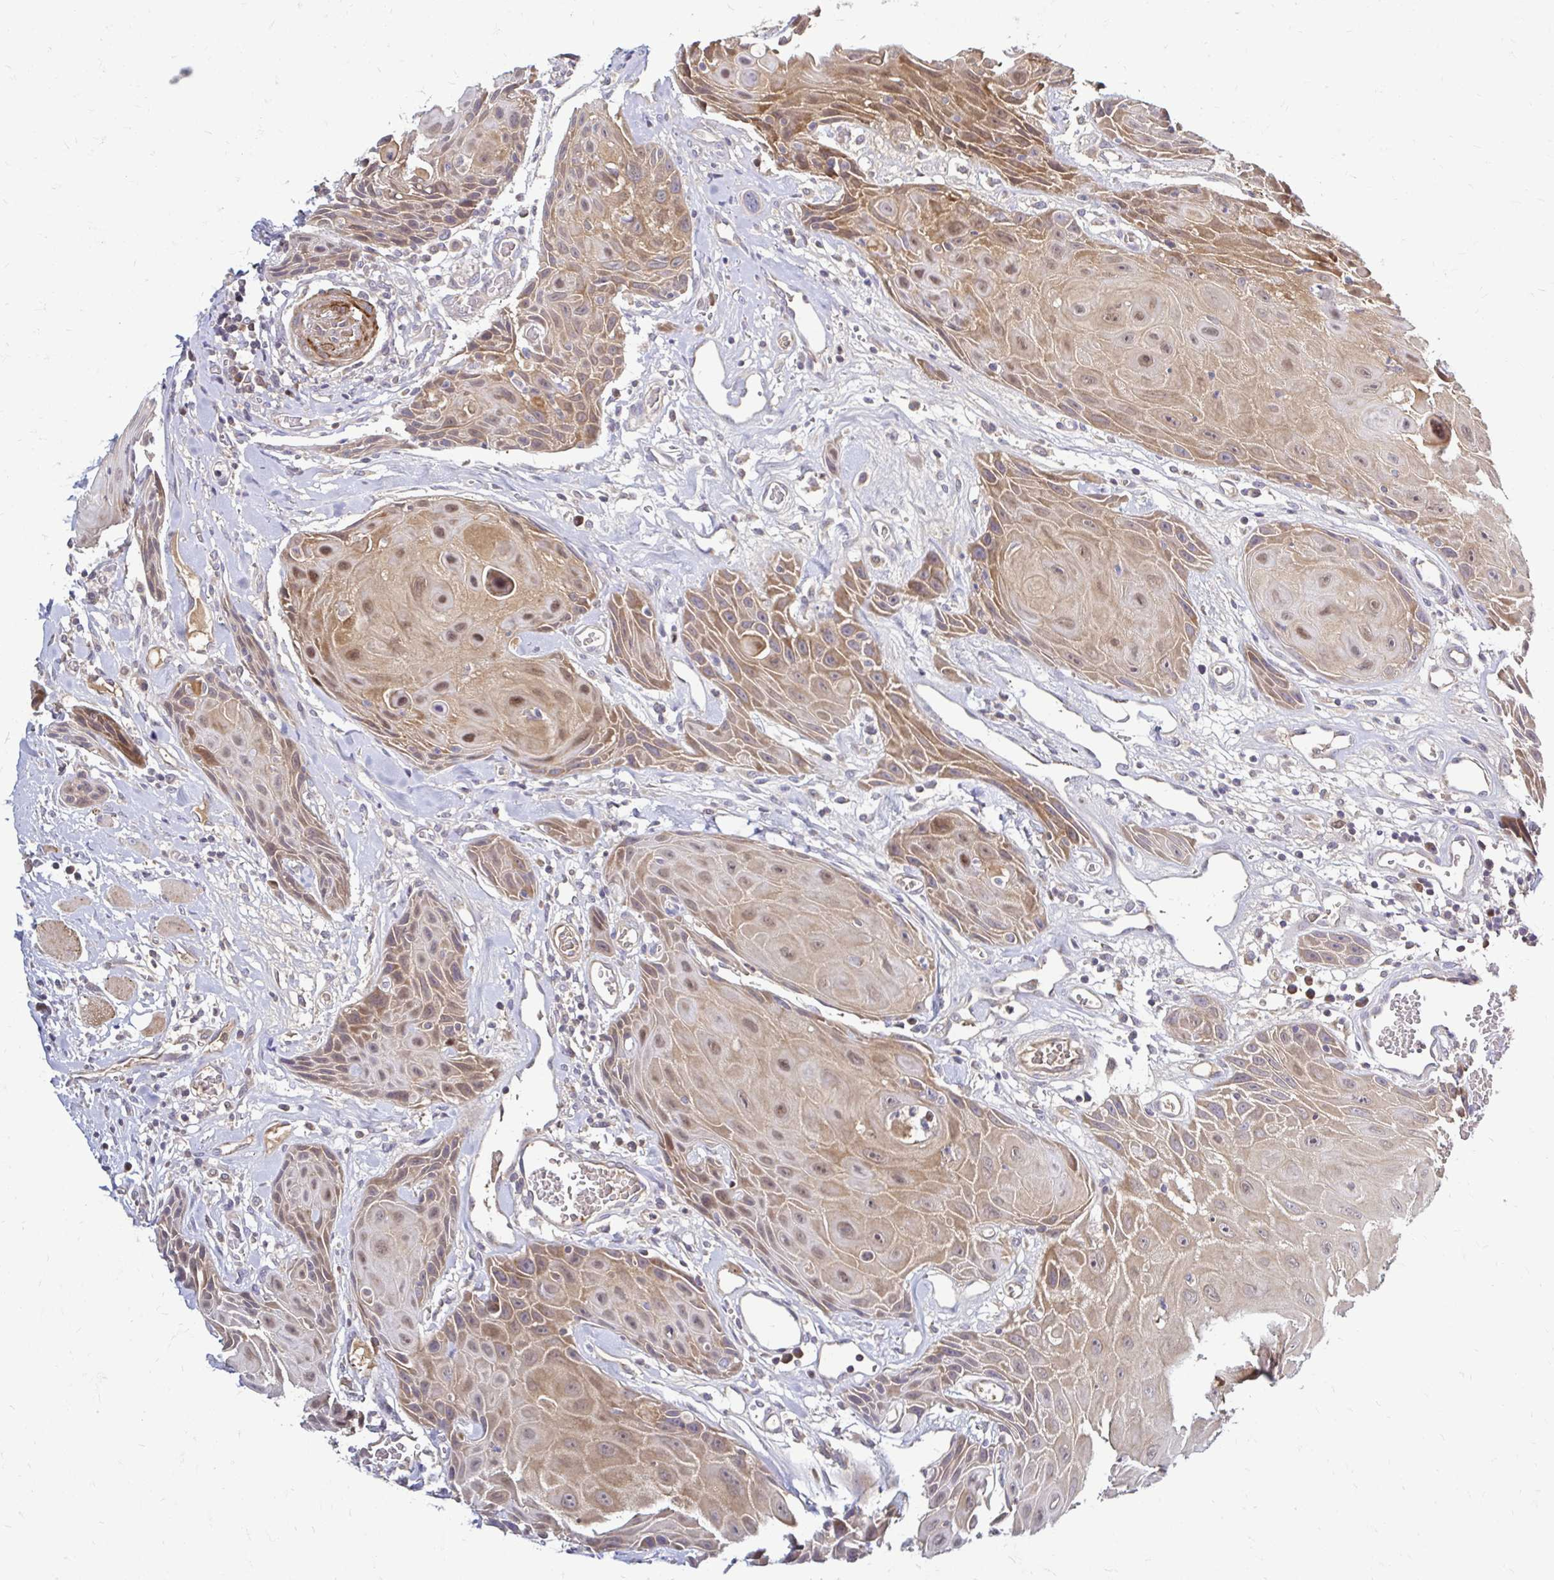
{"staining": {"intensity": "moderate", "quantity": ">75%", "location": "cytoplasmic/membranous,nuclear"}, "tissue": "head and neck cancer", "cell_type": "Tumor cells", "image_type": "cancer", "snomed": [{"axis": "morphology", "description": "Squamous cell carcinoma, NOS"}, {"axis": "topography", "description": "Oral tissue"}, {"axis": "topography", "description": "Head-Neck"}], "caption": "Immunohistochemical staining of human head and neck cancer displays moderate cytoplasmic/membranous and nuclear protein staining in about >75% of tumor cells. (IHC, brightfield microscopy, high magnification).", "gene": "ARHGEF37", "patient": {"sex": "male", "age": 49}}